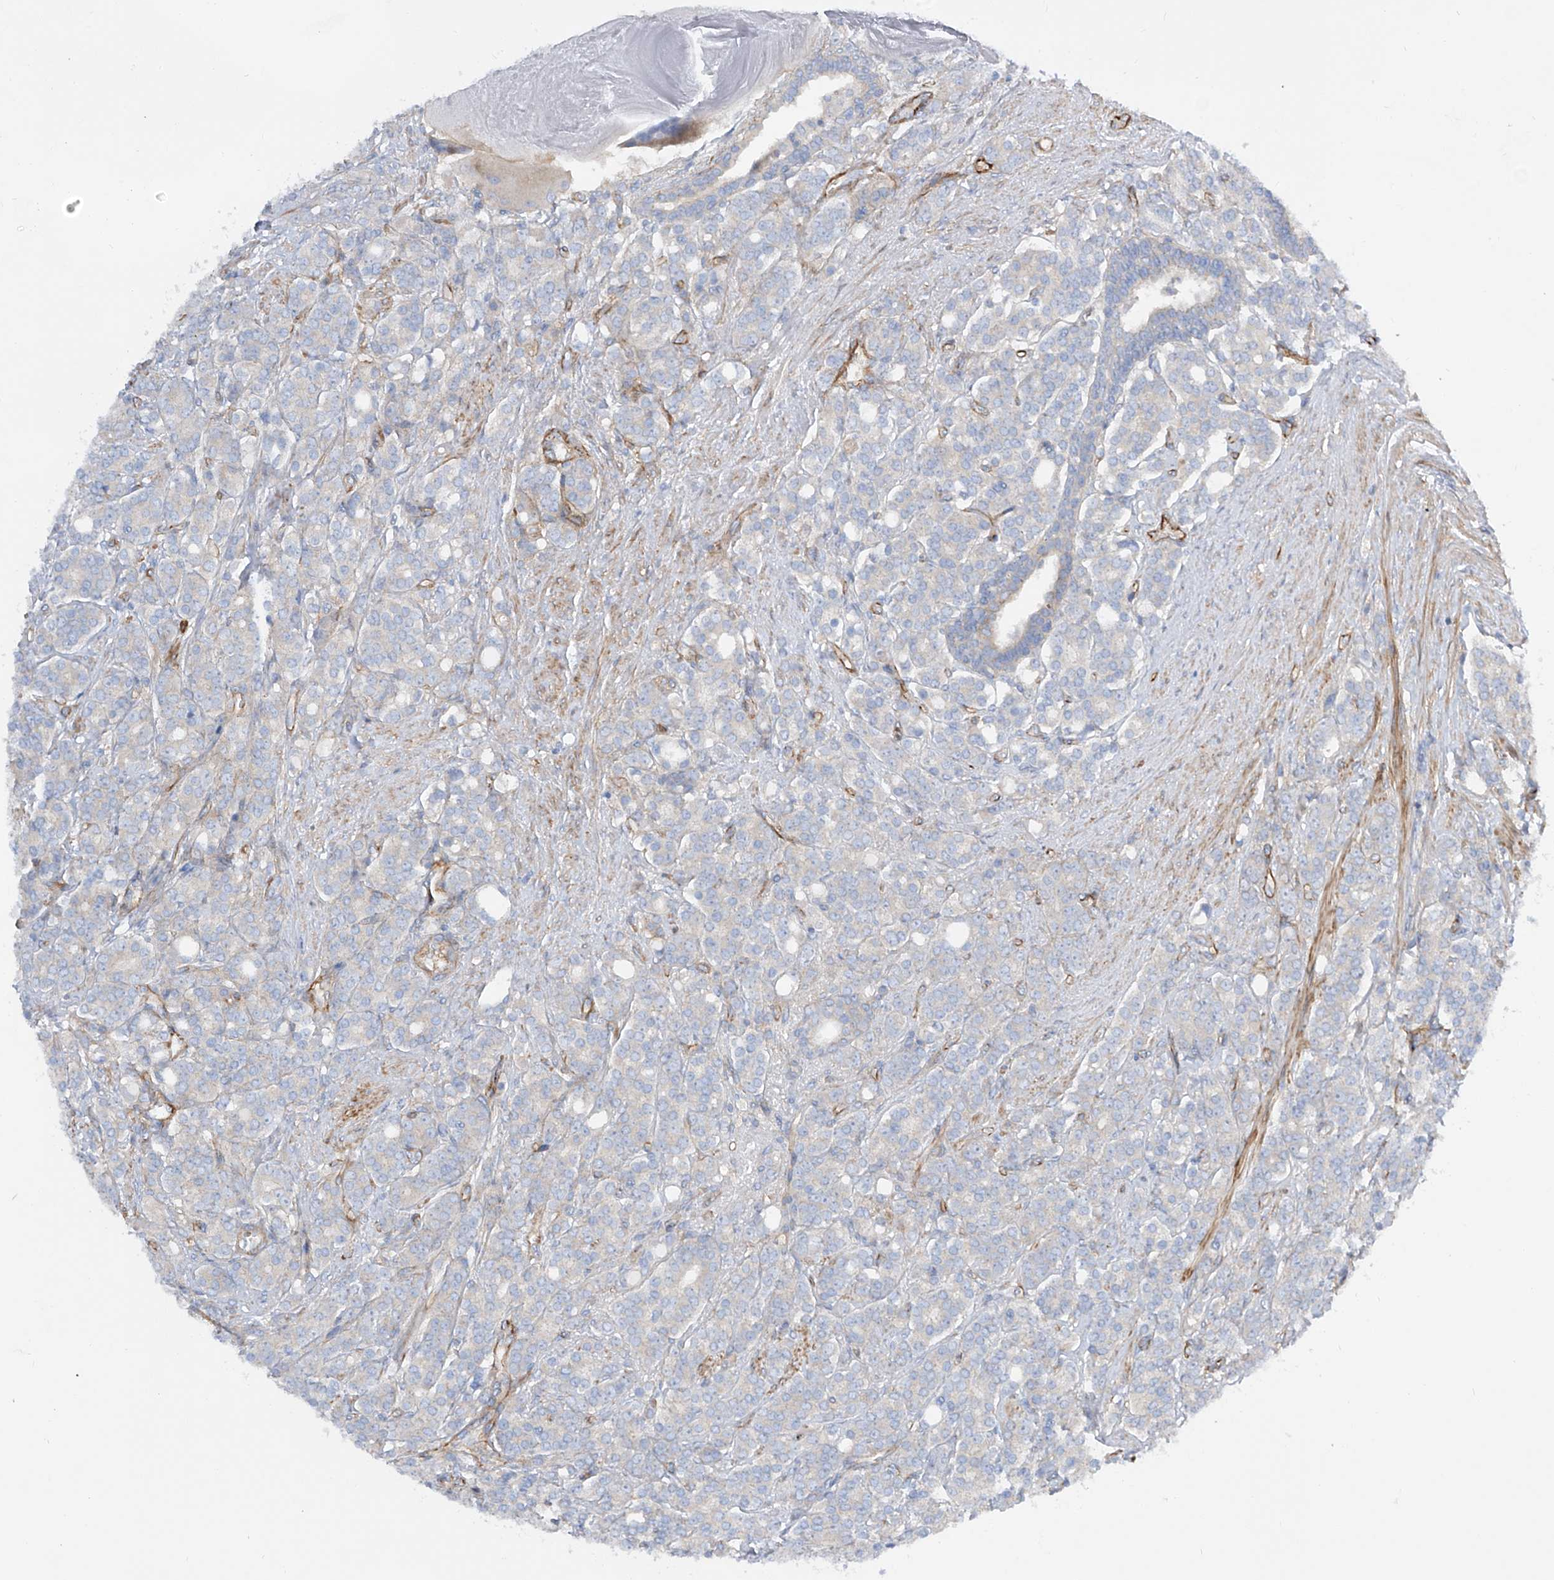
{"staining": {"intensity": "negative", "quantity": "none", "location": "none"}, "tissue": "prostate cancer", "cell_type": "Tumor cells", "image_type": "cancer", "snomed": [{"axis": "morphology", "description": "Adenocarcinoma, High grade"}, {"axis": "topography", "description": "Prostate"}], "caption": "A micrograph of prostate cancer (high-grade adenocarcinoma) stained for a protein shows no brown staining in tumor cells.", "gene": "LCA5", "patient": {"sex": "male", "age": 62}}